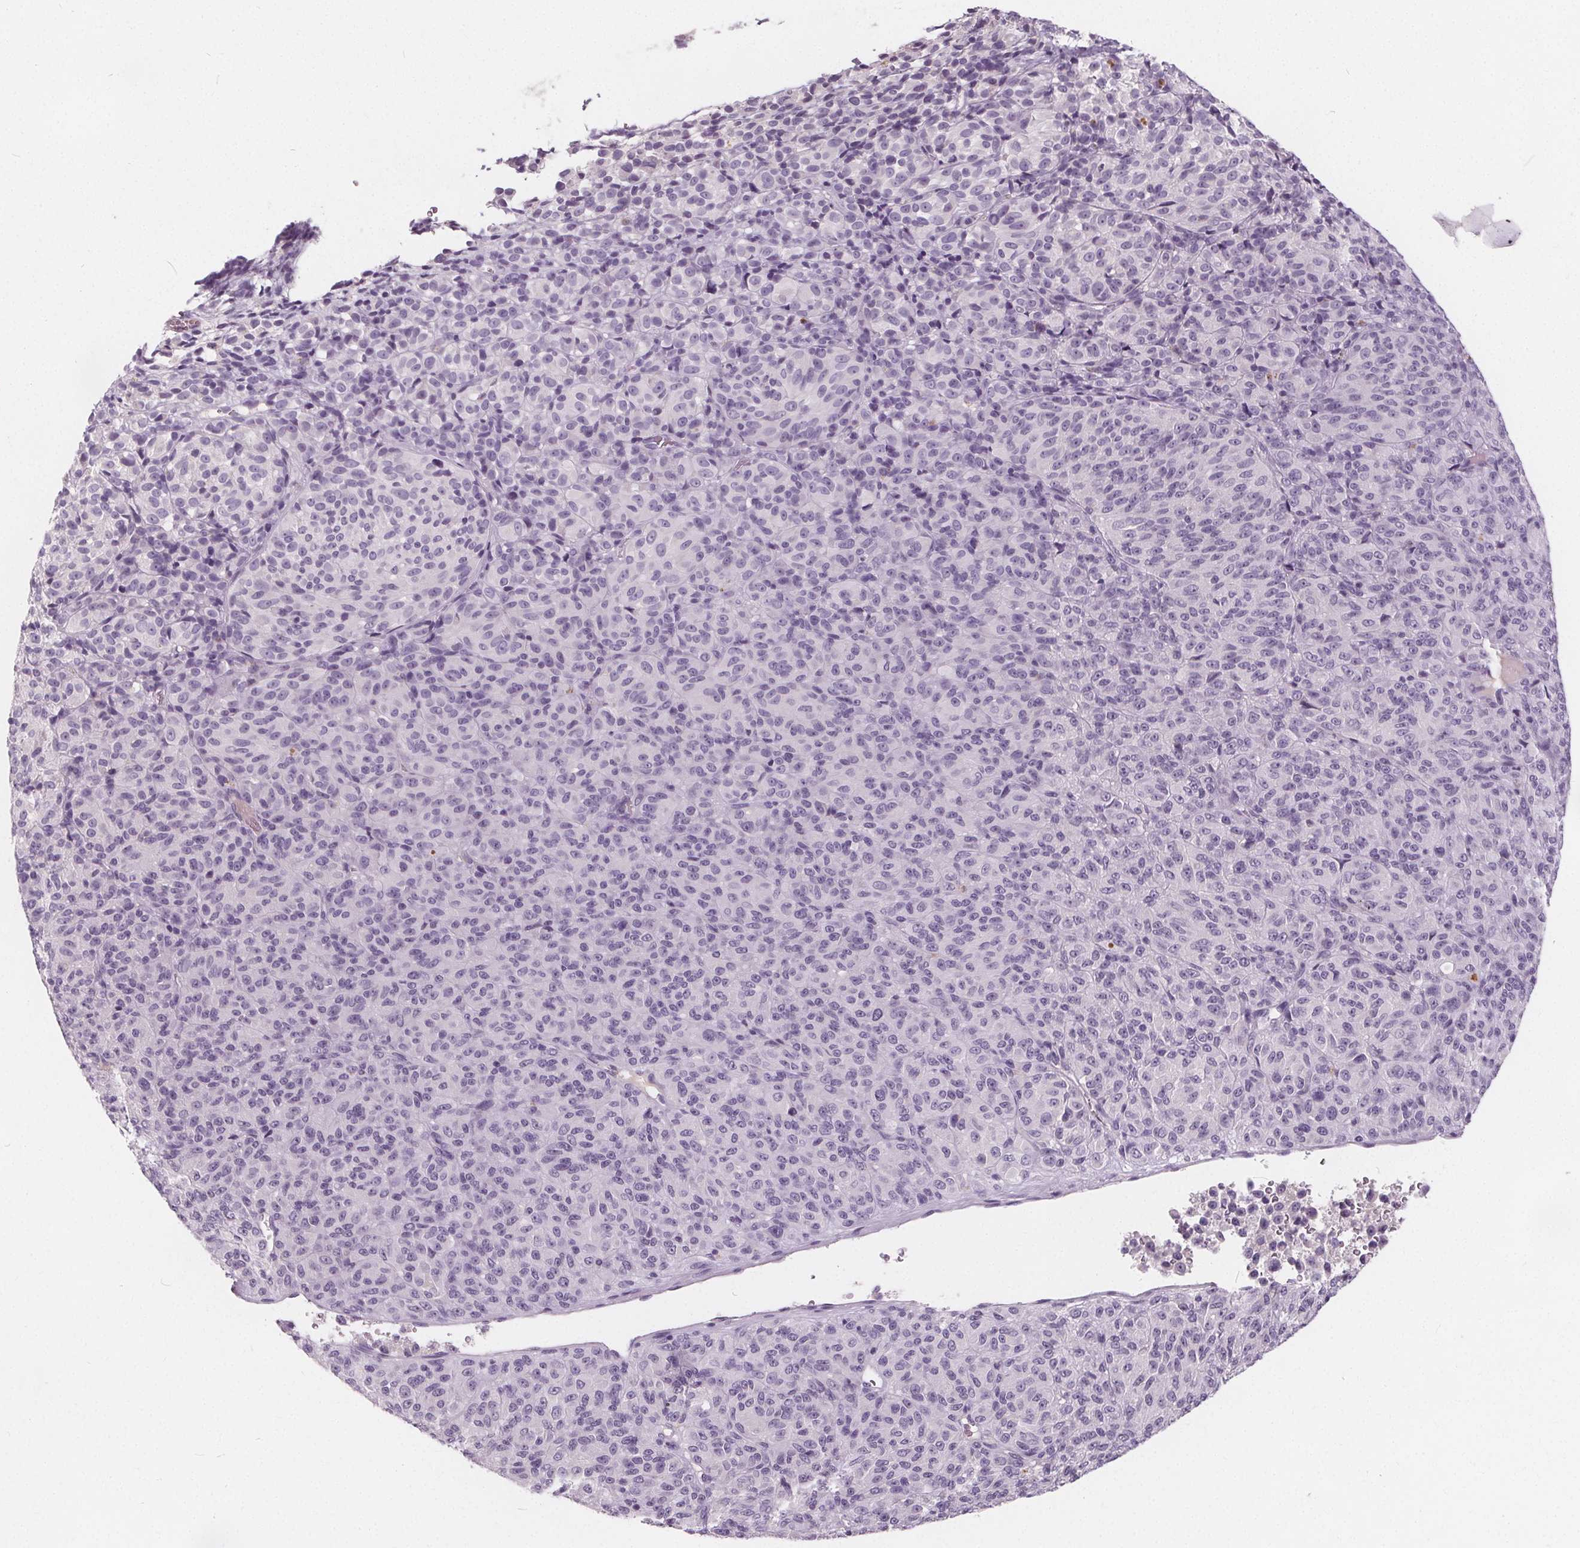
{"staining": {"intensity": "negative", "quantity": "none", "location": "none"}, "tissue": "melanoma", "cell_type": "Tumor cells", "image_type": "cancer", "snomed": [{"axis": "morphology", "description": "Malignant melanoma, Metastatic site"}, {"axis": "topography", "description": "Brain"}], "caption": "Immunohistochemical staining of human melanoma demonstrates no significant staining in tumor cells.", "gene": "PLA2G2E", "patient": {"sex": "female", "age": 56}}